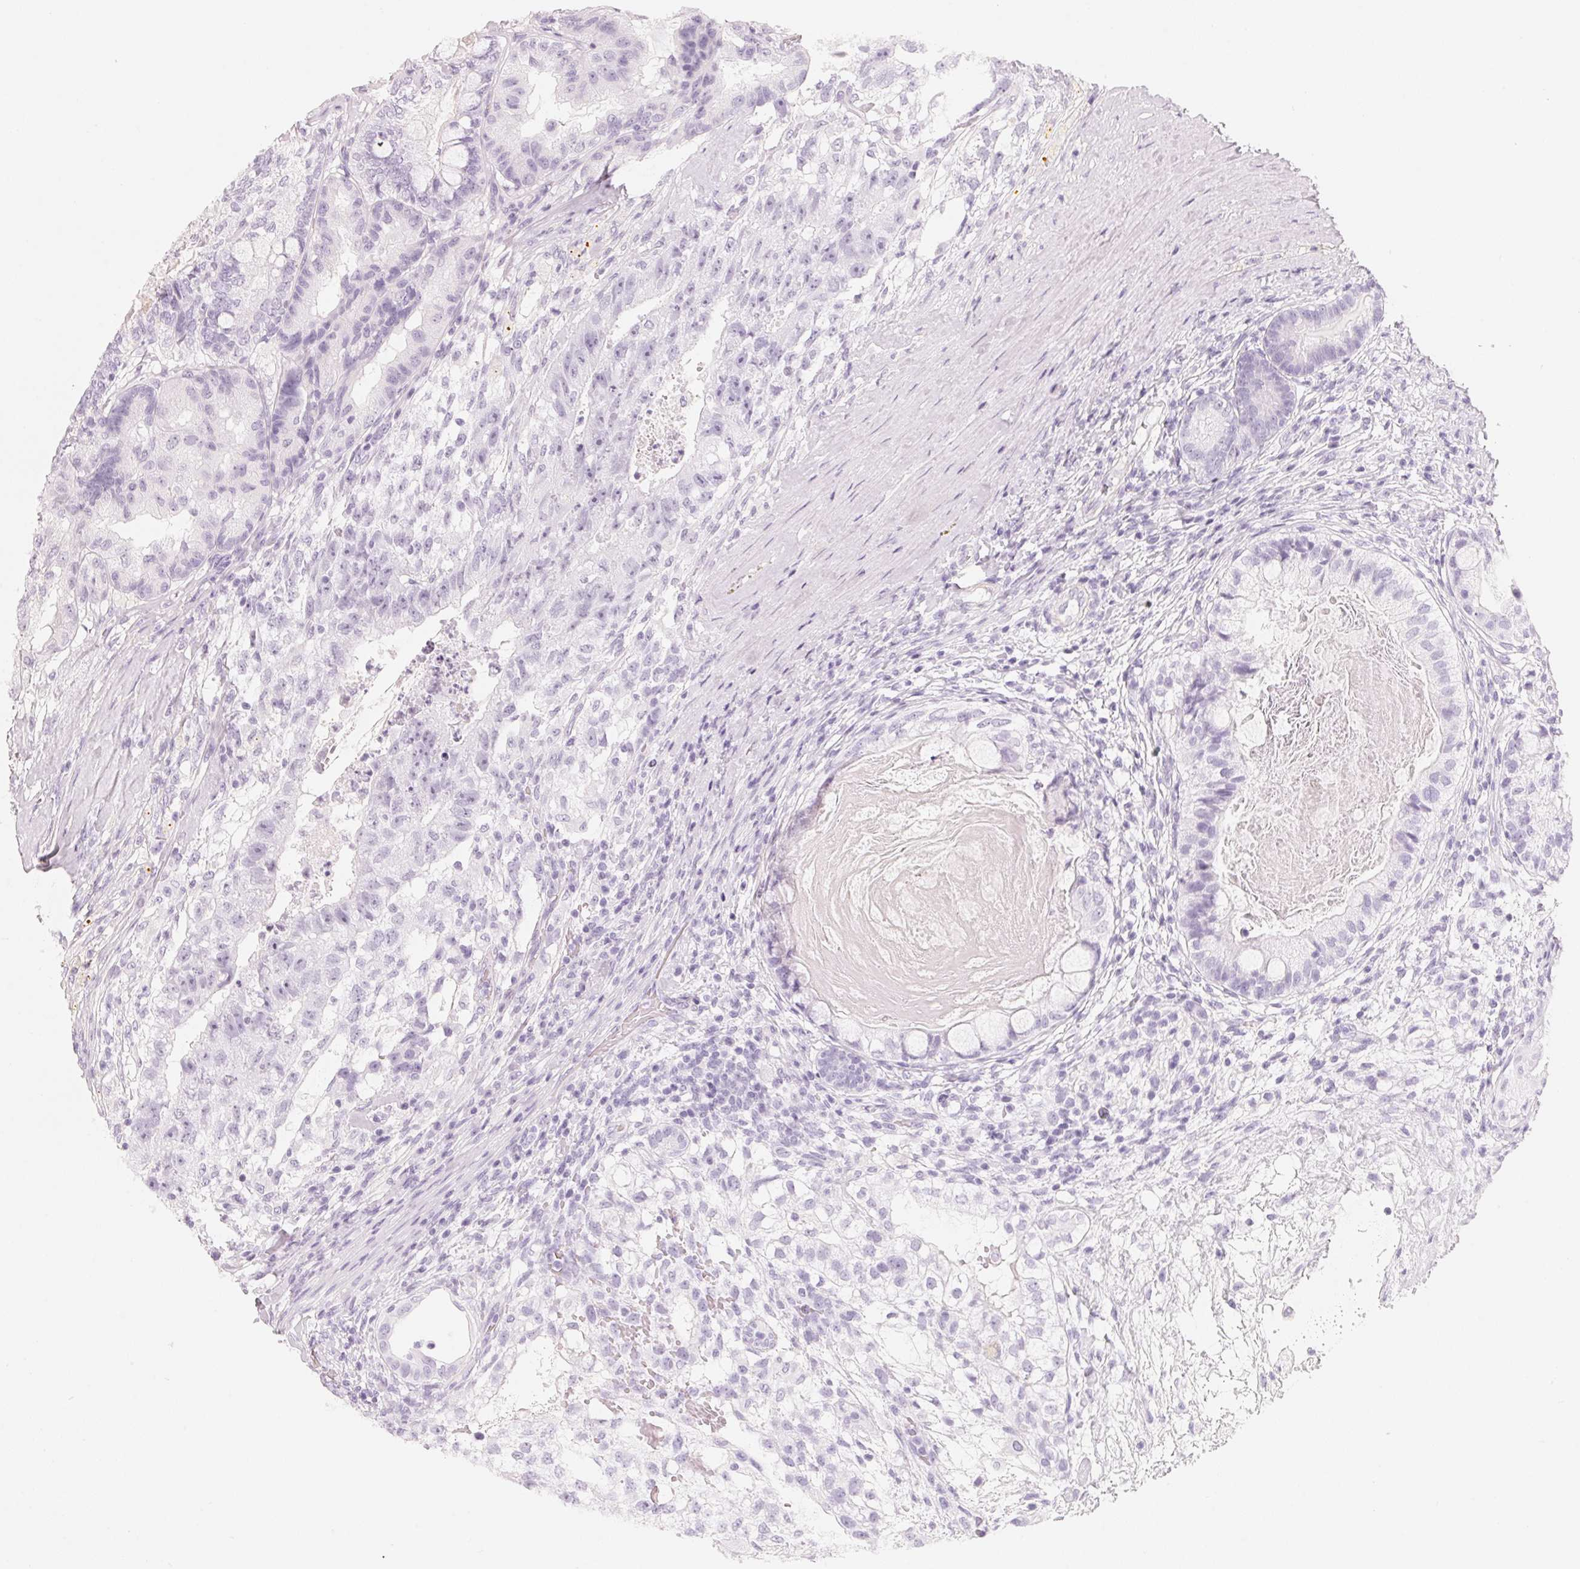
{"staining": {"intensity": "negative", "quantity": "none", "location": "none"}, "tissue": "testis cancer", "cell_type": "Tumor cells", "image_type": "cancer", "snomed": [{"axis": "morphology", "description": "Seminoma, NOS"}, {"axis": "morphology", "description": "Carcinoma, Embryonal, NOS"}, {"axis": "topography", "description": "Testis"}], "caption": "Micrograph shows no protein expression in tumor cells of testis cancer tissue.", "gene": "CFHR2", "patient": {"sex": "male", "age": 41}}